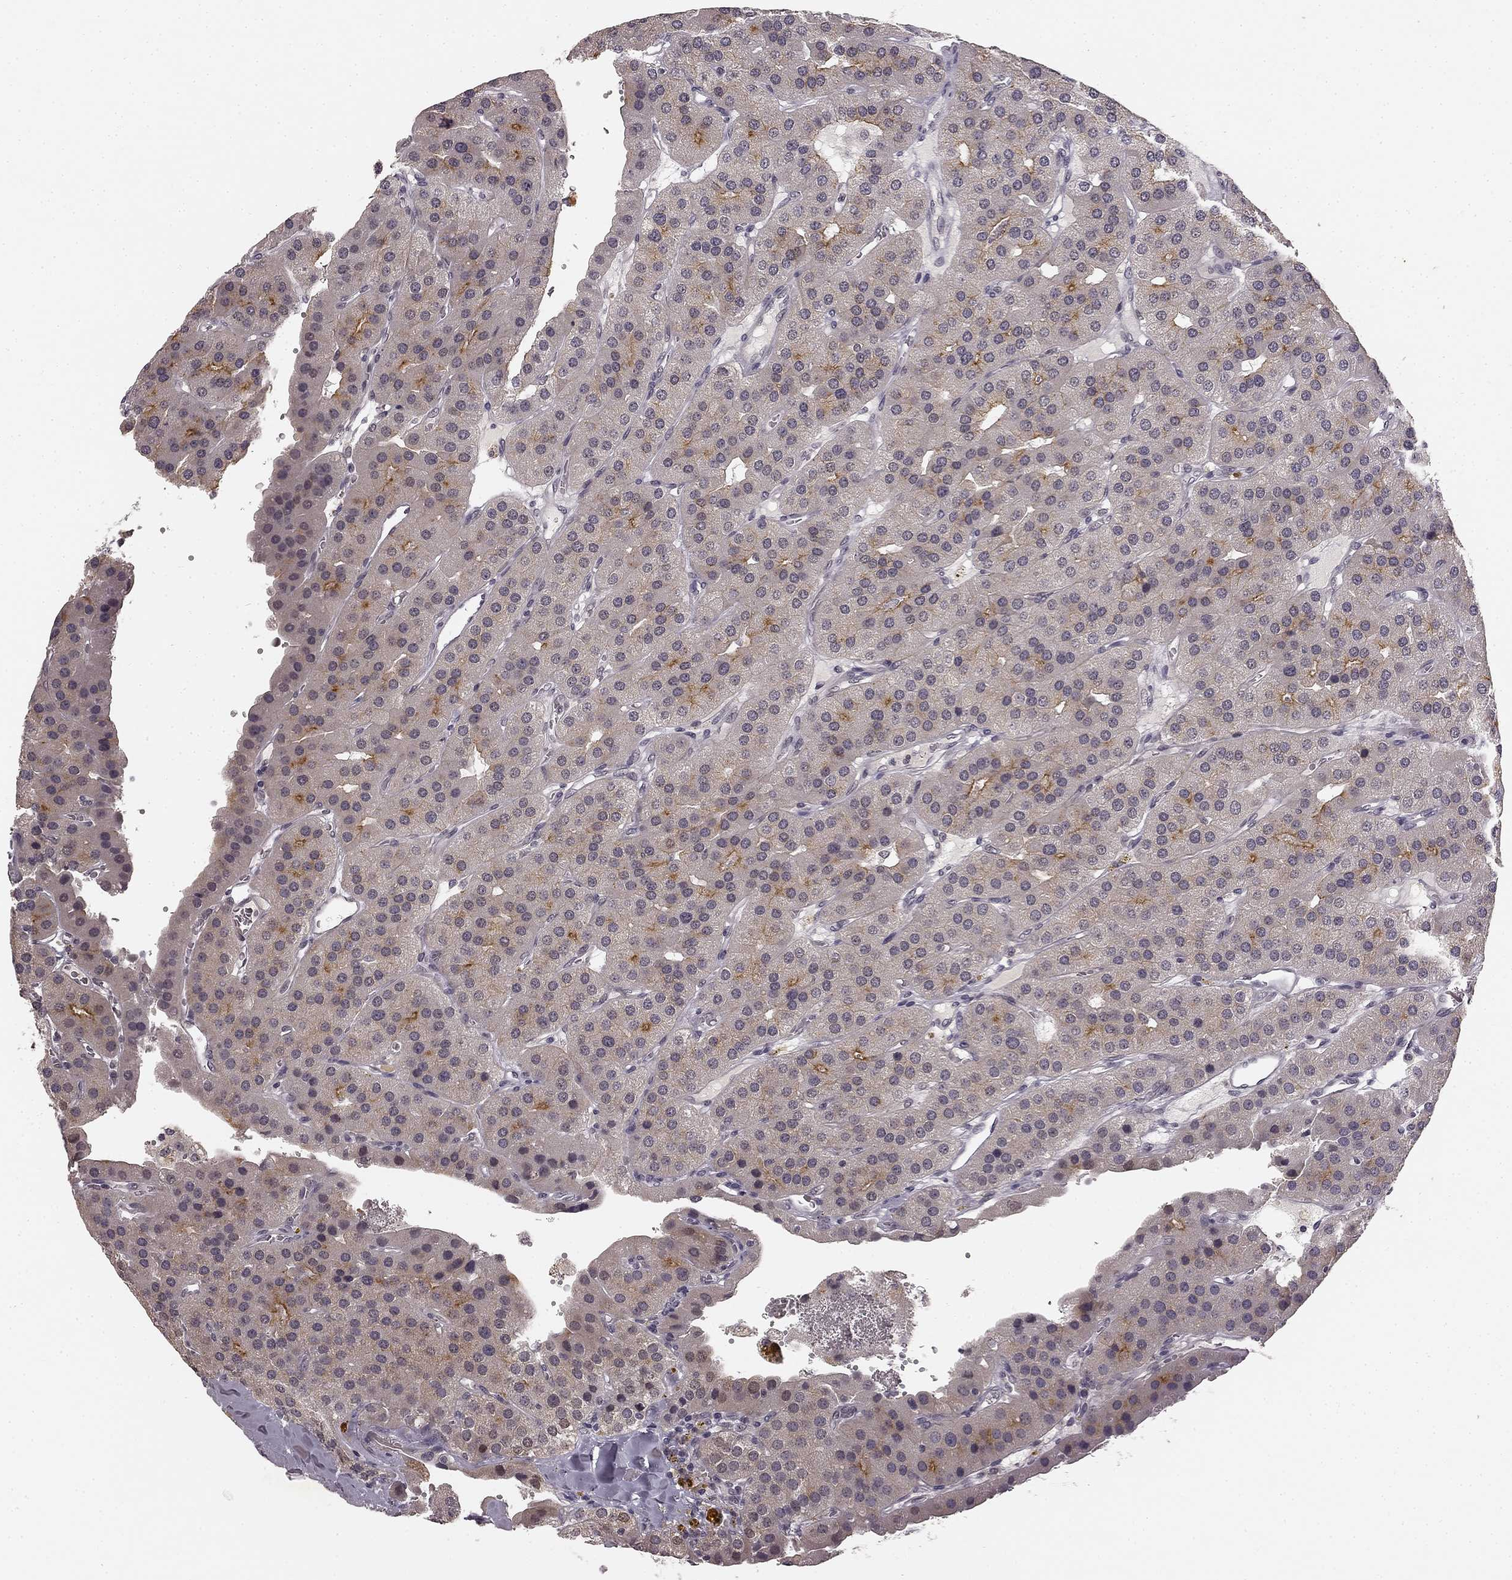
{"staining": {"intensity": "moderate", "quantity": "<25%", "location": "cytoplasmic/membranous"}, "tissue": "parathyroid gland", "cell_type": "Glandular cells", "image_type": "normal", "snomed": [{"axis": "morphology", "description": "Normal tissue, NOS"}, {"axis": "morphology", "description": "Adenoma, NOS"}, {"axis": "topography", "description": "Parathyroid gland"}], "caption": "Benign parathyroid gland displays moderate cytoplasmic/membranous positivity in about <25% of glandular cells.", "gene": "HCN4", "patient": {"sex": "female", "age": 86}}